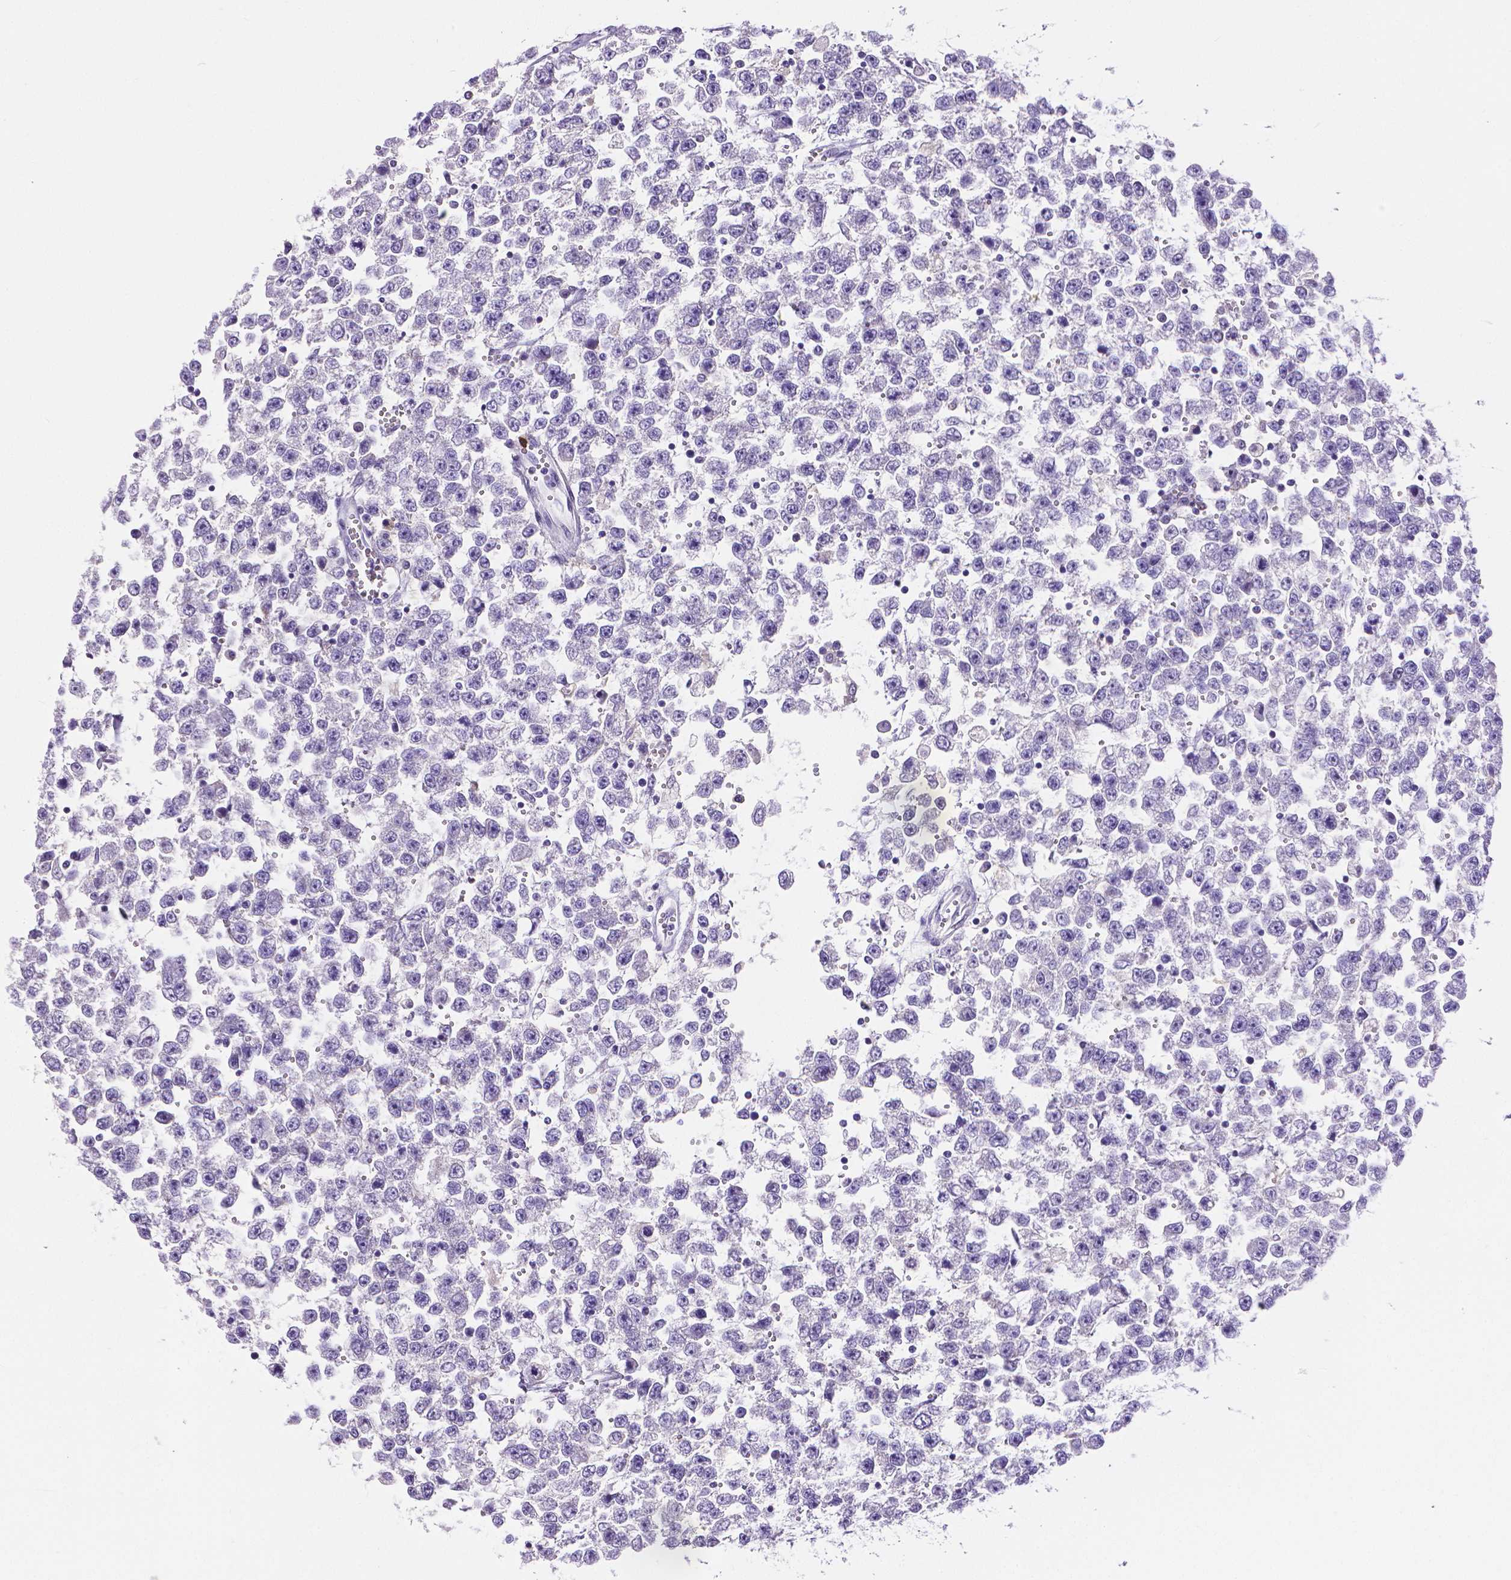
{"staining": {"intensity": "negative", "quantity": "none", "location": "none"}, "tissue": "testis cancer", "cell_type": "Tumor cells", "image_type": "cancer", "snomed": [{"axis": "morphology", "description": "Seminoma, NOS"}, {"axis": "topography", "description": "Testis"}], "caption": "IHC of seminoma (testis) displays no expression in tumor cells.", "gene": "MMP9", "patient": {"sex": "male", "age": 34}}